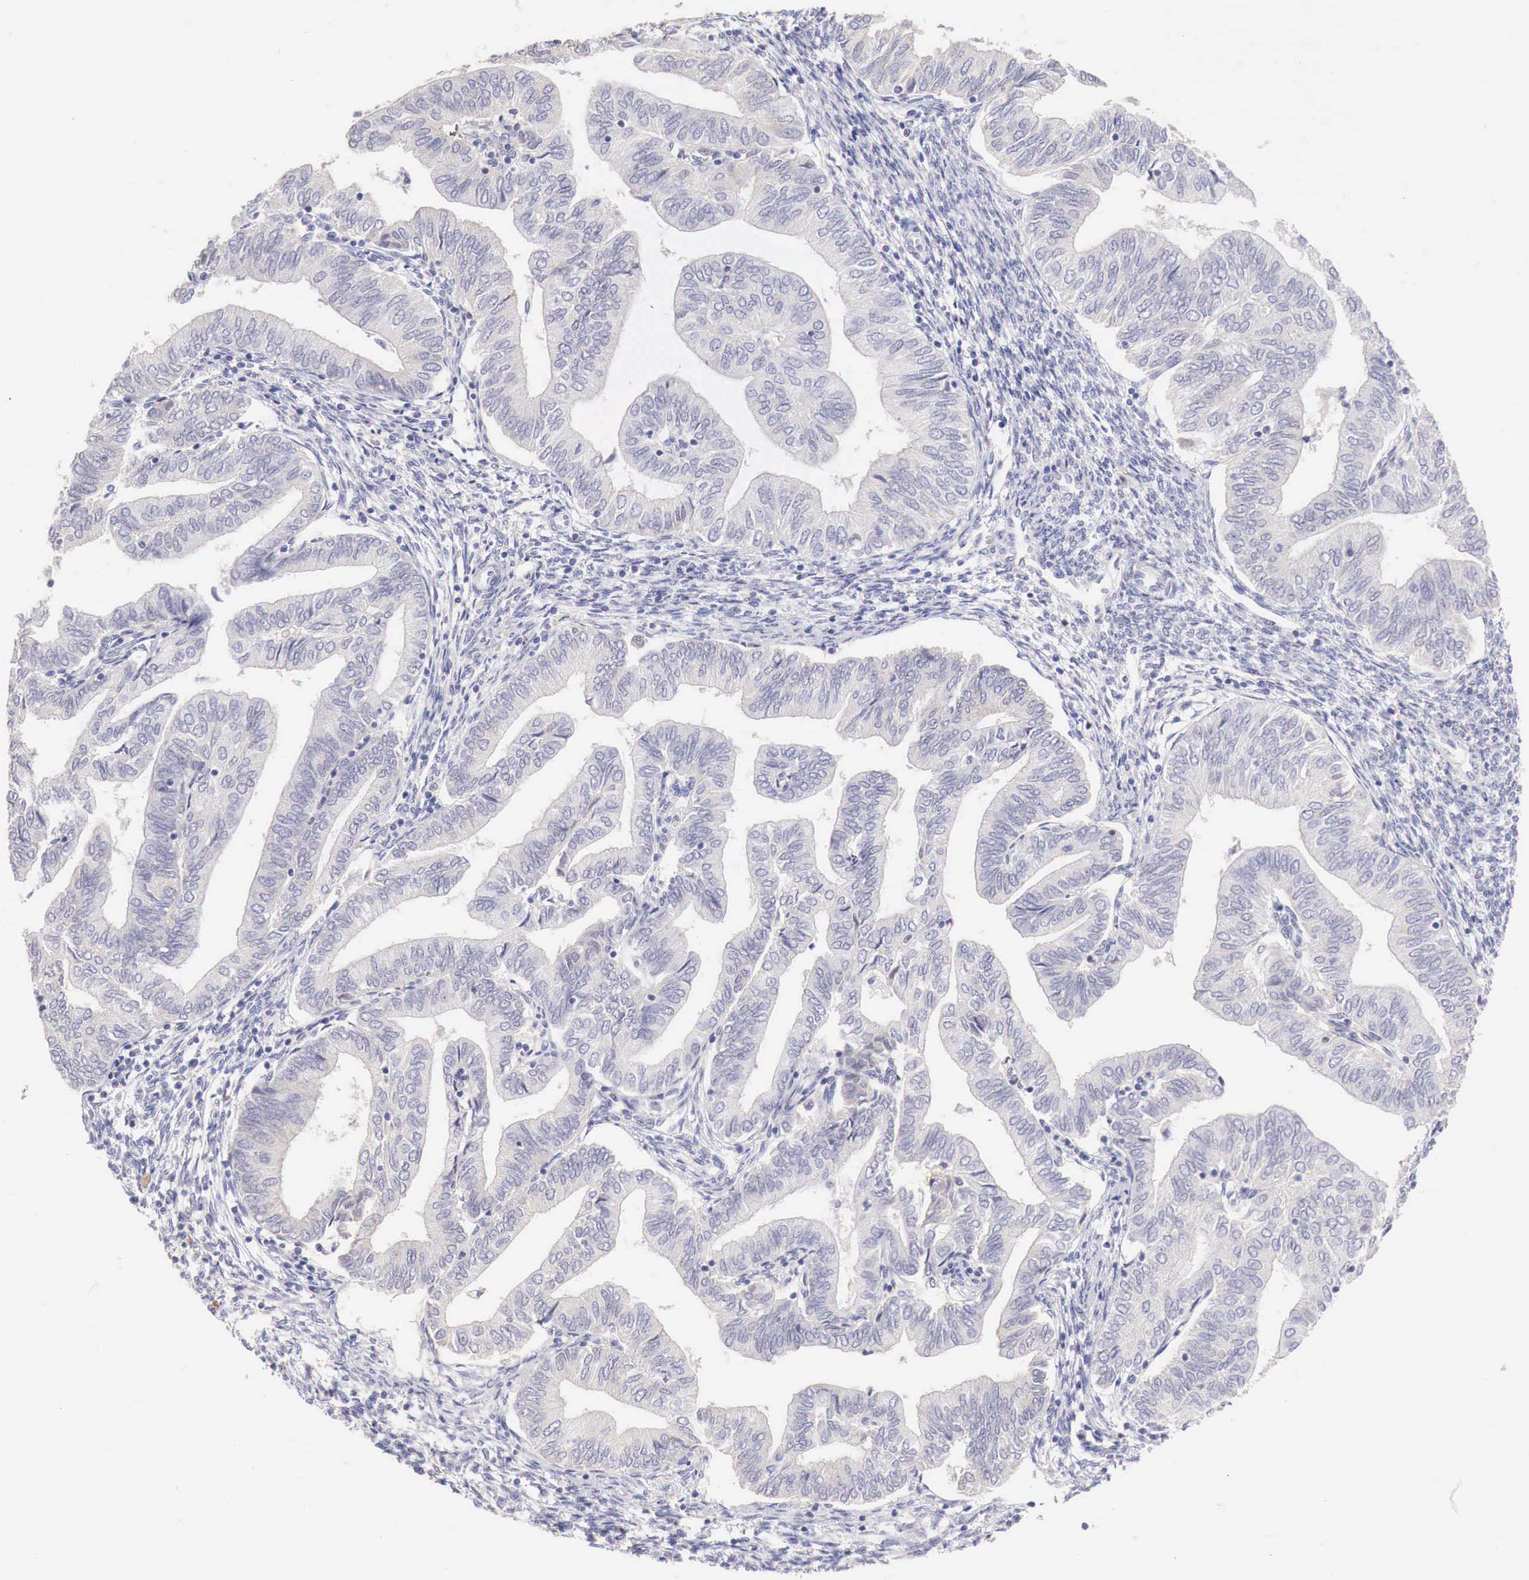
{"staining": {"intensity": "negative", "quantity": "none", "location": "none"}, "tissue": "endometrial cancer", "cell_type": "Tumor cells", "image_type": "cancer", "snomed": [{"axis": "morphology", "description": "Adenocarcinoma, NOS"}, {"axis": "topography", "description": "Endometrium"}], "caption": "Protein analysis of endometrial adenocarcinoma demonstrates no significant staining in tumor cells.", "gene": "ITIH6", "patient": {"sex": "female", "age": 51}}